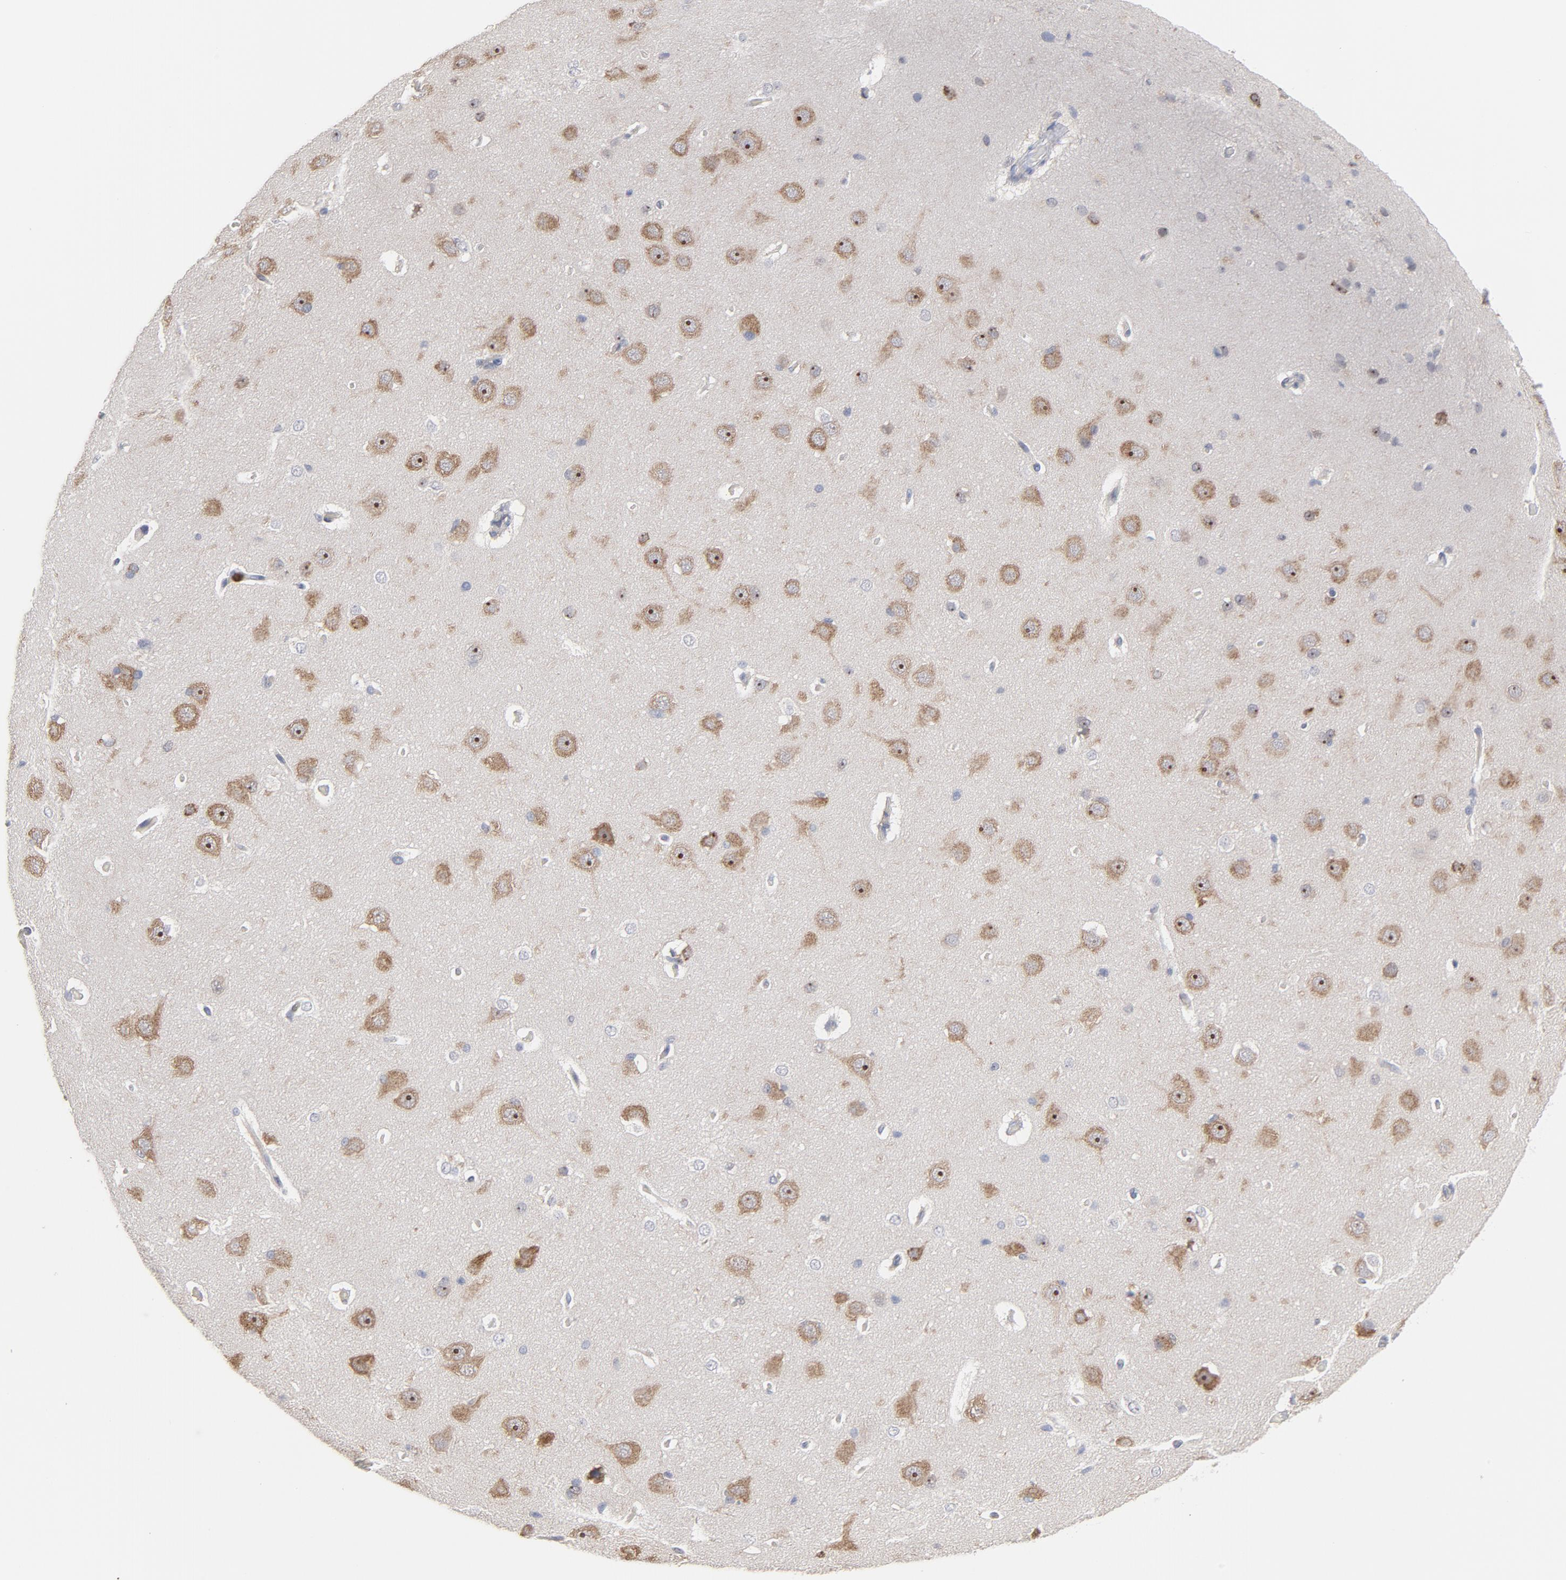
{"staining": {"intensity": "negative", "quantity": "none", "location": "none"}, "tissue": "cerebral cortex", "cell_type": "Endothelial cells", "image_type": "normal", "snomed": [{"axis": "morphology", "description": "Normal tissue, NOS"}, {"axis": "topography", "description": "Cerebral cortex"}], "caption": "Cerebral cortex stained for a protein using immunohistochemistry reveals no expression endothelial cells.", "gene": "PNMA1", "patient": {"sex": "female", "age": 45}}